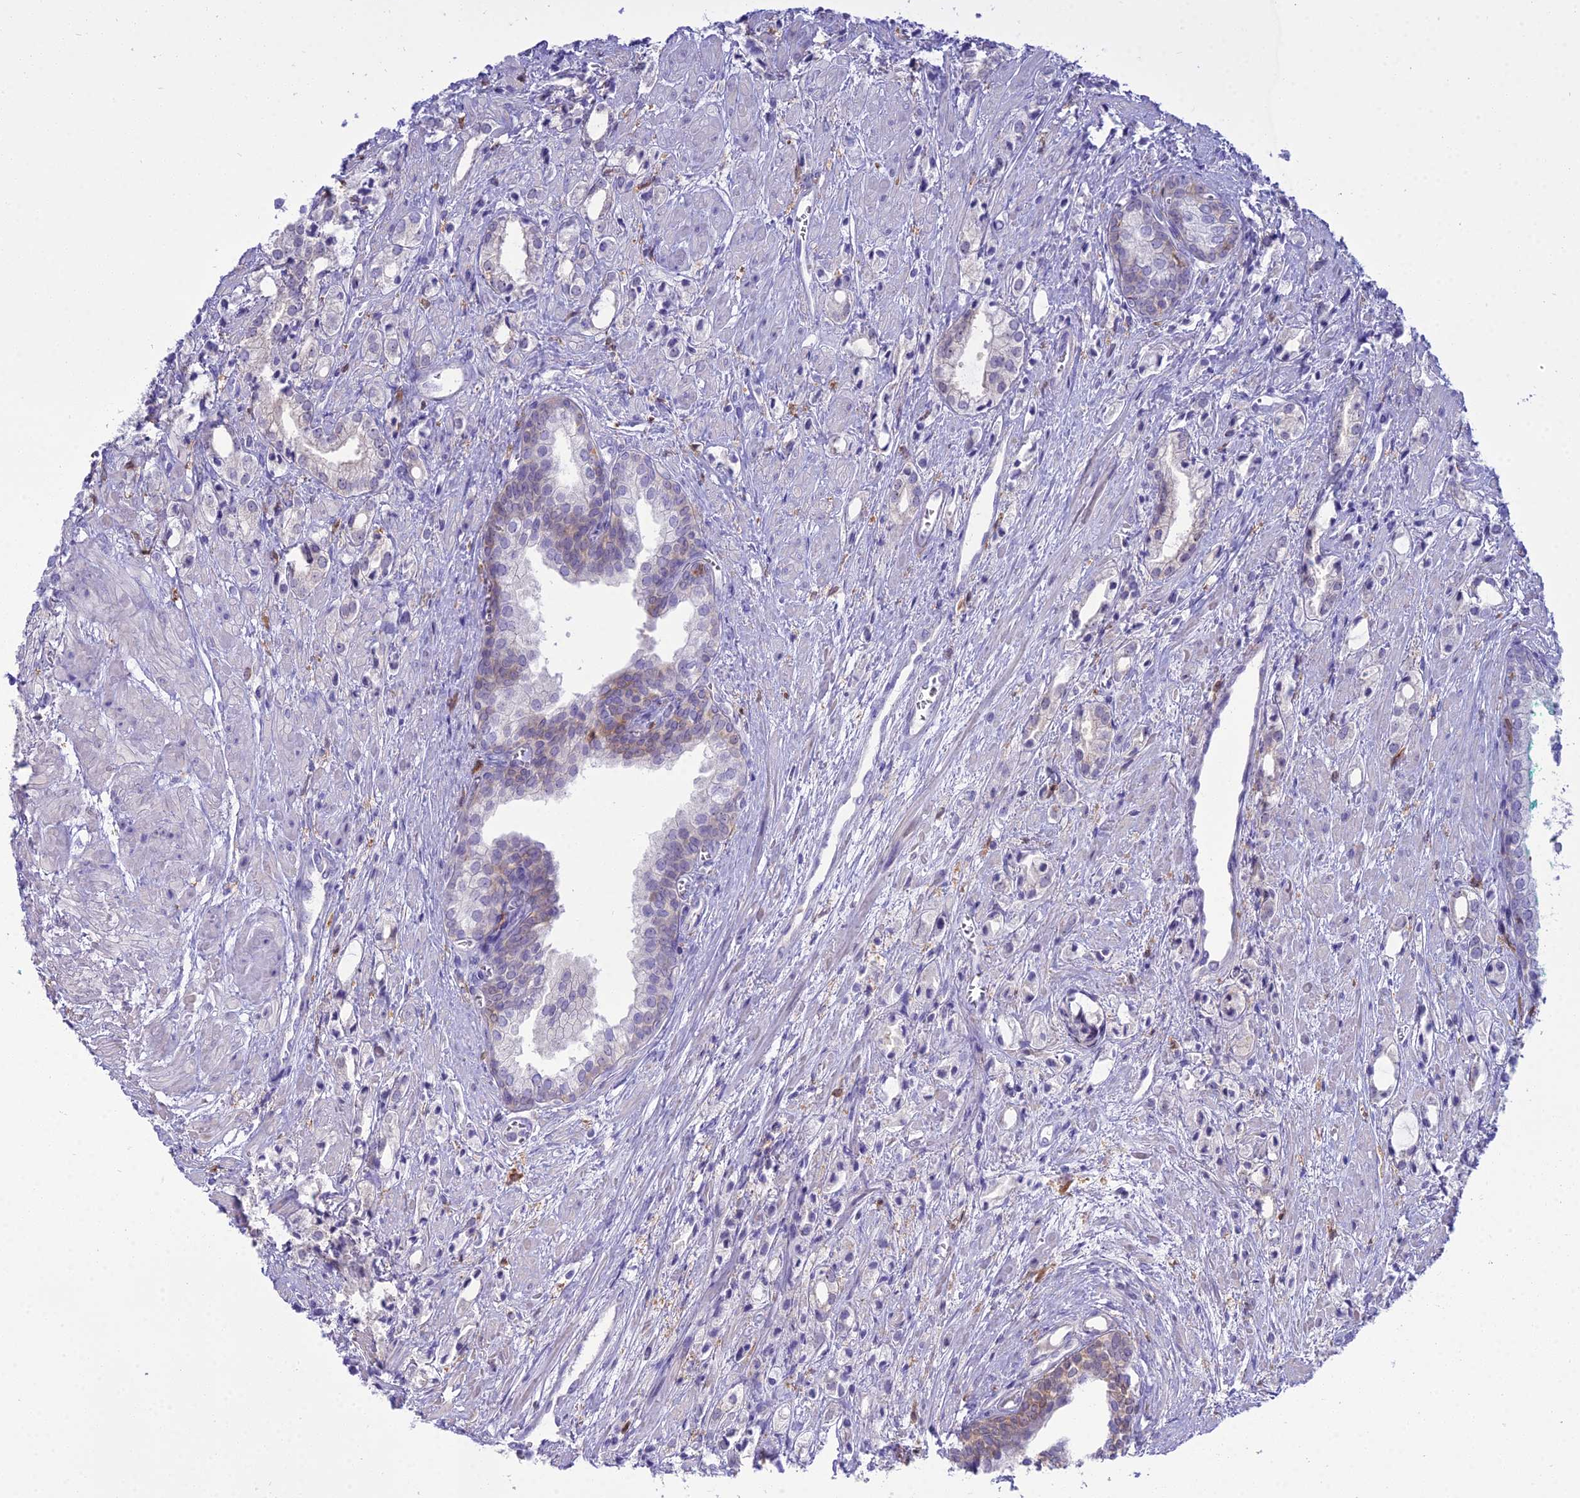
{"staining": {"intensity": "negative", "quantity": "none", "location": "none"}, "tissue": "prostate cancer", "cell_type": "Tumor cells", "image_type": "cancer", "snomed": [{"axis": "morphology", "description": "Adenocarcinoma, High grade"}, {"axis": "topography", "description": "Prostate"}], "caption": "Immunohistochemistry (IHC) photomicrograph of neoplastic tissue: prostate high-grade adenocarcinoma stained with DAB displays no significant protein staining in tumor cells.", "gene": "BLNK", "patient": {"sex": "male", "age": 50}}